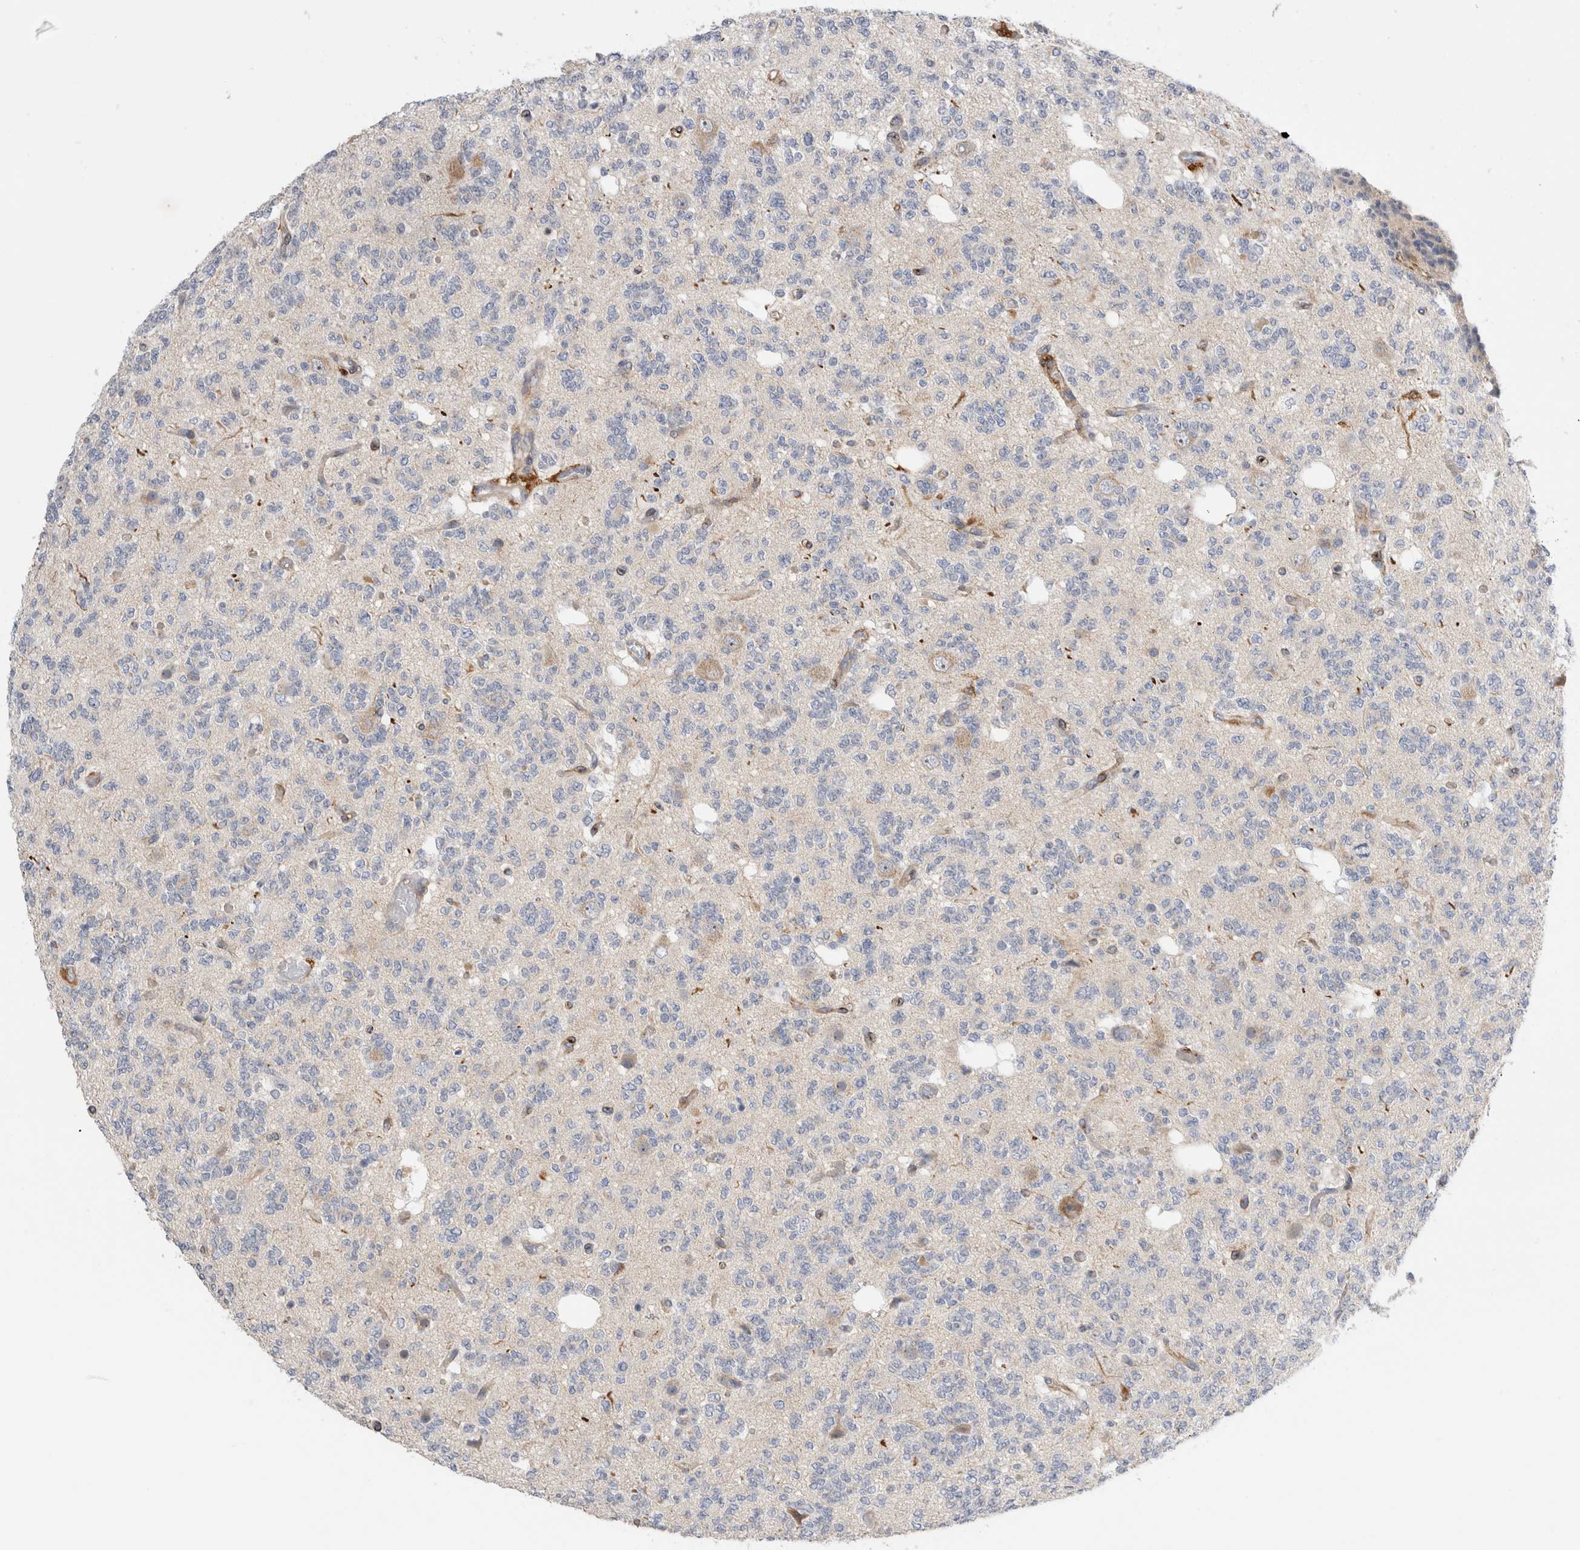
{"staining": {"intensity": "negative", "quantity": "none", "location": "none"}, "tissue": "glioma", "cell_type": "Tumor cells", "image_type": "cancer", "snomed": [{"axis": "morphology", "description": "Glioma, malignant, Low grade"}, {"axis": "topography", "description": "Brain"}], "caption": "Malignant low-grade glioma was stained to show a protein in brown. There is no significant positivity in tumor cells.", "gene": "SLC20A2", "patient": {"sex": "male", "age": 38}}